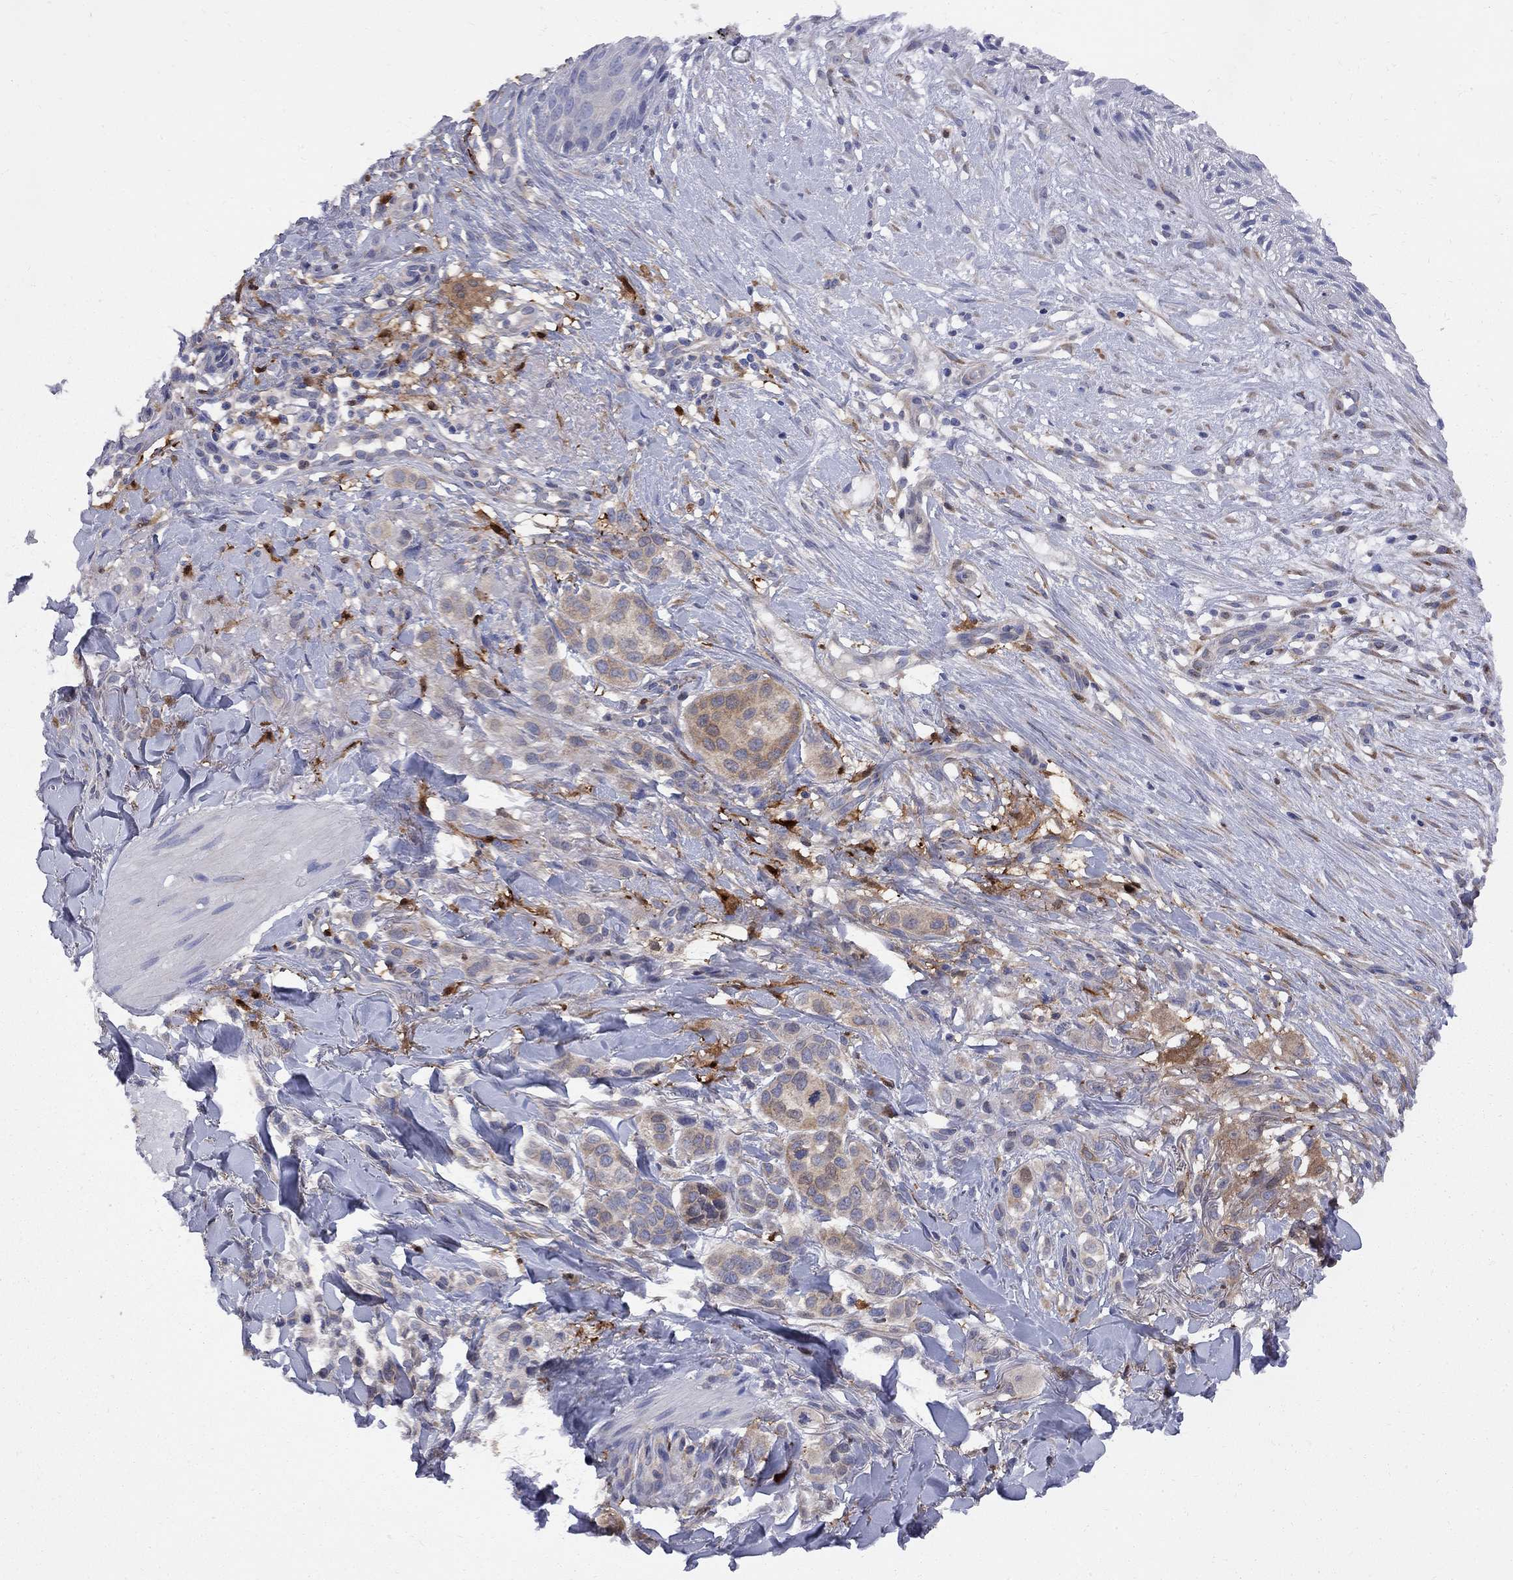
{"staining": {"intensity": "moderate", "quantity": "<25%", "location": "cytoplasmic/membranous"}, "tissue": "melanoma", "cell_type": "Tumor cells", "image_type": "cancer", "snomed": [{"axis": "morphology", "description": "Malignant melanoma, NOS"}, {"axis": "topography", "description": "Skin"}], "caption": "Immunohistochemistry histopathology image of neoplastic tissue: human melanoma stained using immunohistochemistry (IHC) demonstrates low levels of moderate protein expression localized specifically in the cytoplasmic/membranous of tumor cells, appearing as a cytoplasmic/membranous brown color.", "gene": "MTHFR", "patient": {"sex": "male", "age": 57}}